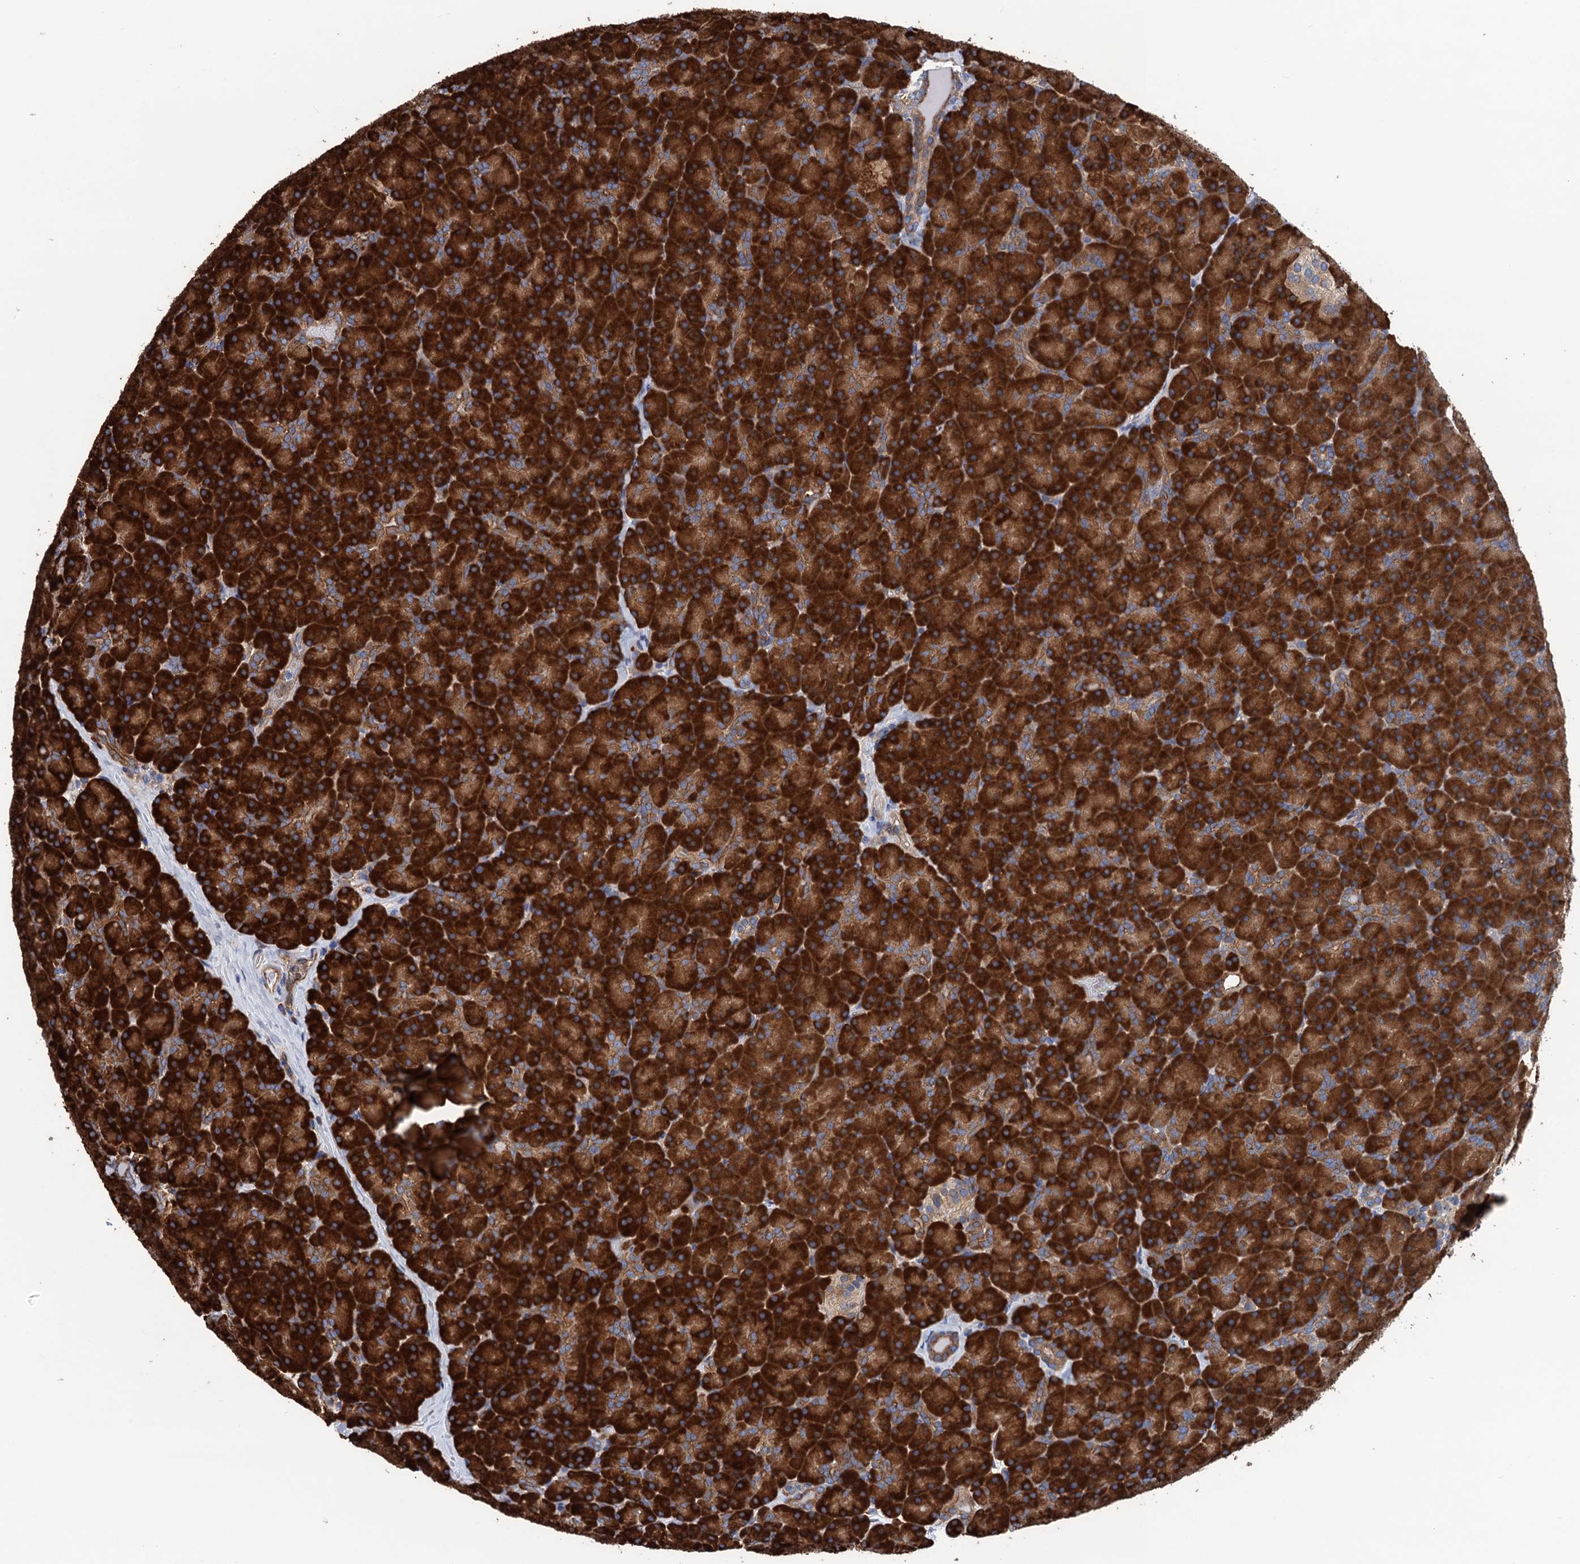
{"staining": {"intensity": "strong", "quantity": ">75%", "location": "cytoplasmic/membranous"}, "tissue": "pancreas", "cell_type": "Exocrine glandular cells", "image_type": "normal", "snomed": [{"axis": "morphology", "description": "Normal tissue, NOS"}, {"axis": "topography", "description": "Pancreas"}], "caption": "The photomicrograph demonstrates staining of unremarkable pancreas, revealing strong cytoplasmic/membranous protein positivity (brown color) within exocrine glandular cells. Immunohistochemistry (ihc) stains the protein of interest in brown and the nuclei are stained blue.", "gene": "SLC12A7", "patient": {"sex": "male", "age": 36}}